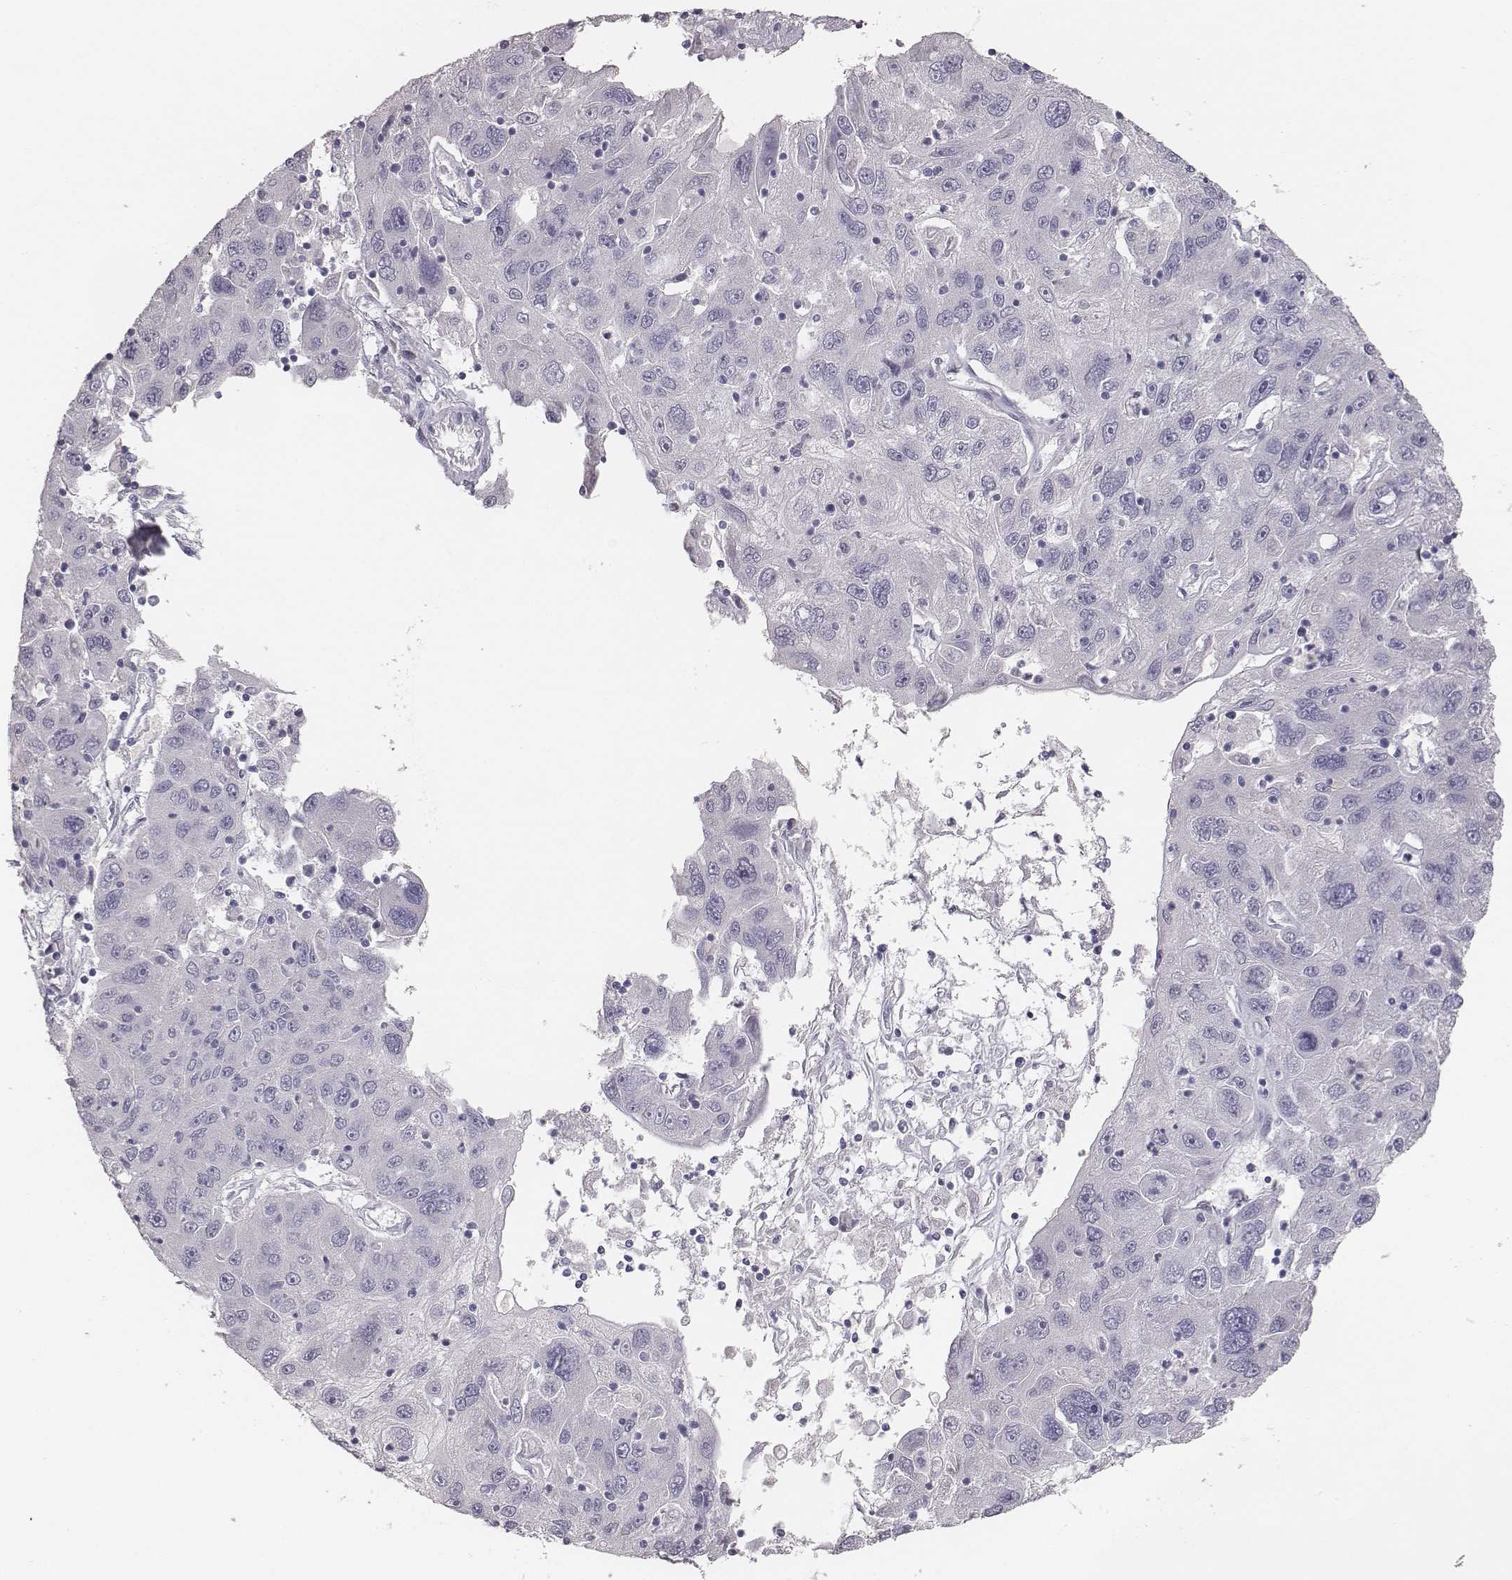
{"staining": {"intensity": "negative", "quantity": "none", "location": "none"}, "tissue": "stomach cancer", "cell_type": "Tumor cells", "image_type": "cancer", "snomed": [{"axis": "morphology", "description": "Adenocarcinoma, NOS"}, {"axis": "topography", "description": "Stomach"}], "caption": "The IHC photomicrograph has no significant expression in tumor cells of stomach cancer tissue. (Immunohistochemistry (ihc), brightfield microscopy, high magnification).", "gene": "MYH6", "patient": {"sex": "male", "age": 56}}